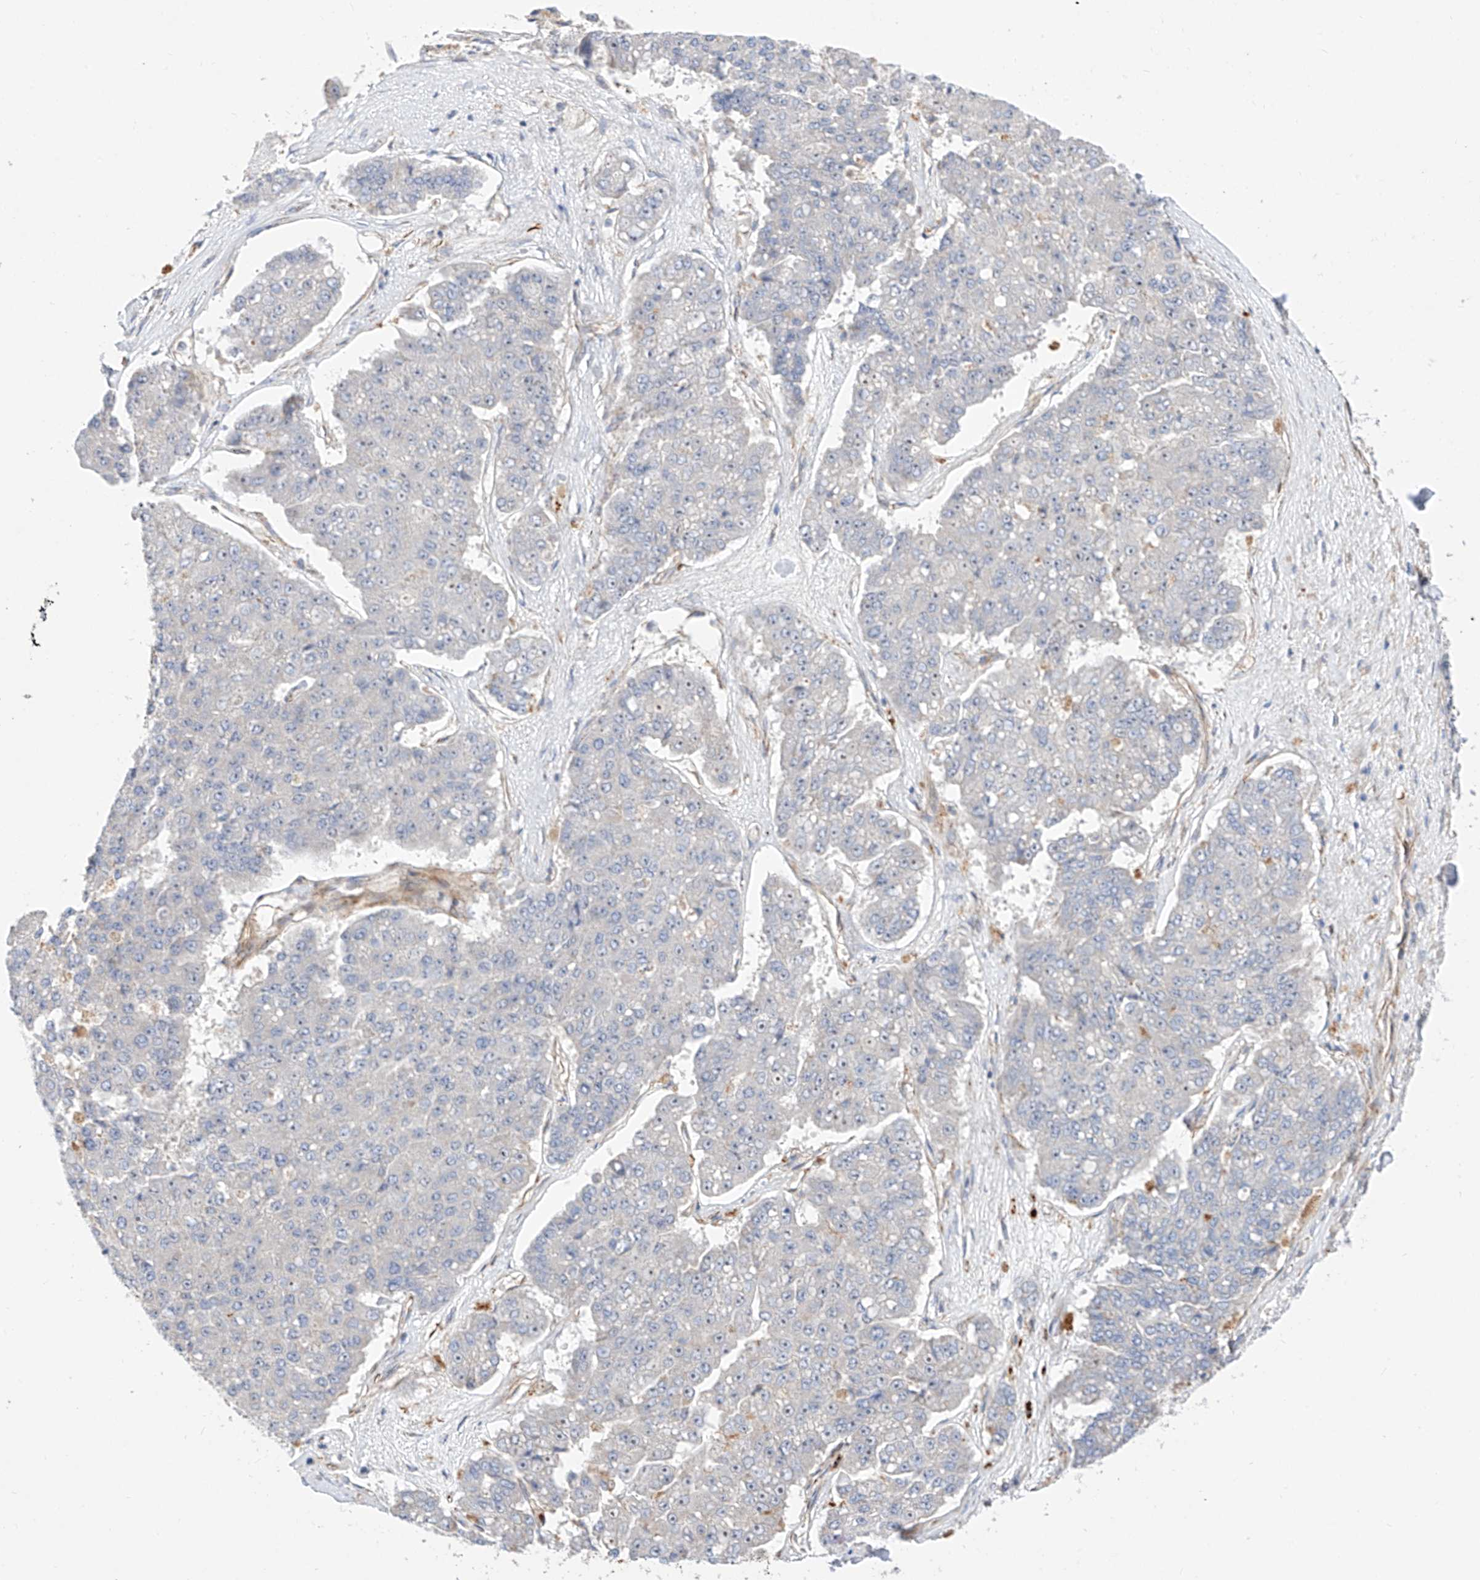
{"staining": {"intensity": "negative", "quantity": "none", "location": "none"}, "tissue": "pancreatic cancer", "cell_type": "Tumor cells", "image_type": "cancer", "snomed": [{"axis": "morphology", "description": "Adenocarcinoma, NOS"}, {"axis": "topography", "description": "Pancreas"}], "caption": "This micrograph is of pancreatic cancer (adenocarcinoma) stained with immunohistochemistry to label a protein in brown with the nuclei are counter-stained blue. There is no positivity in tumor cells.", "gene": "CST9", "patient": {"sex": "male", "age": 50}}